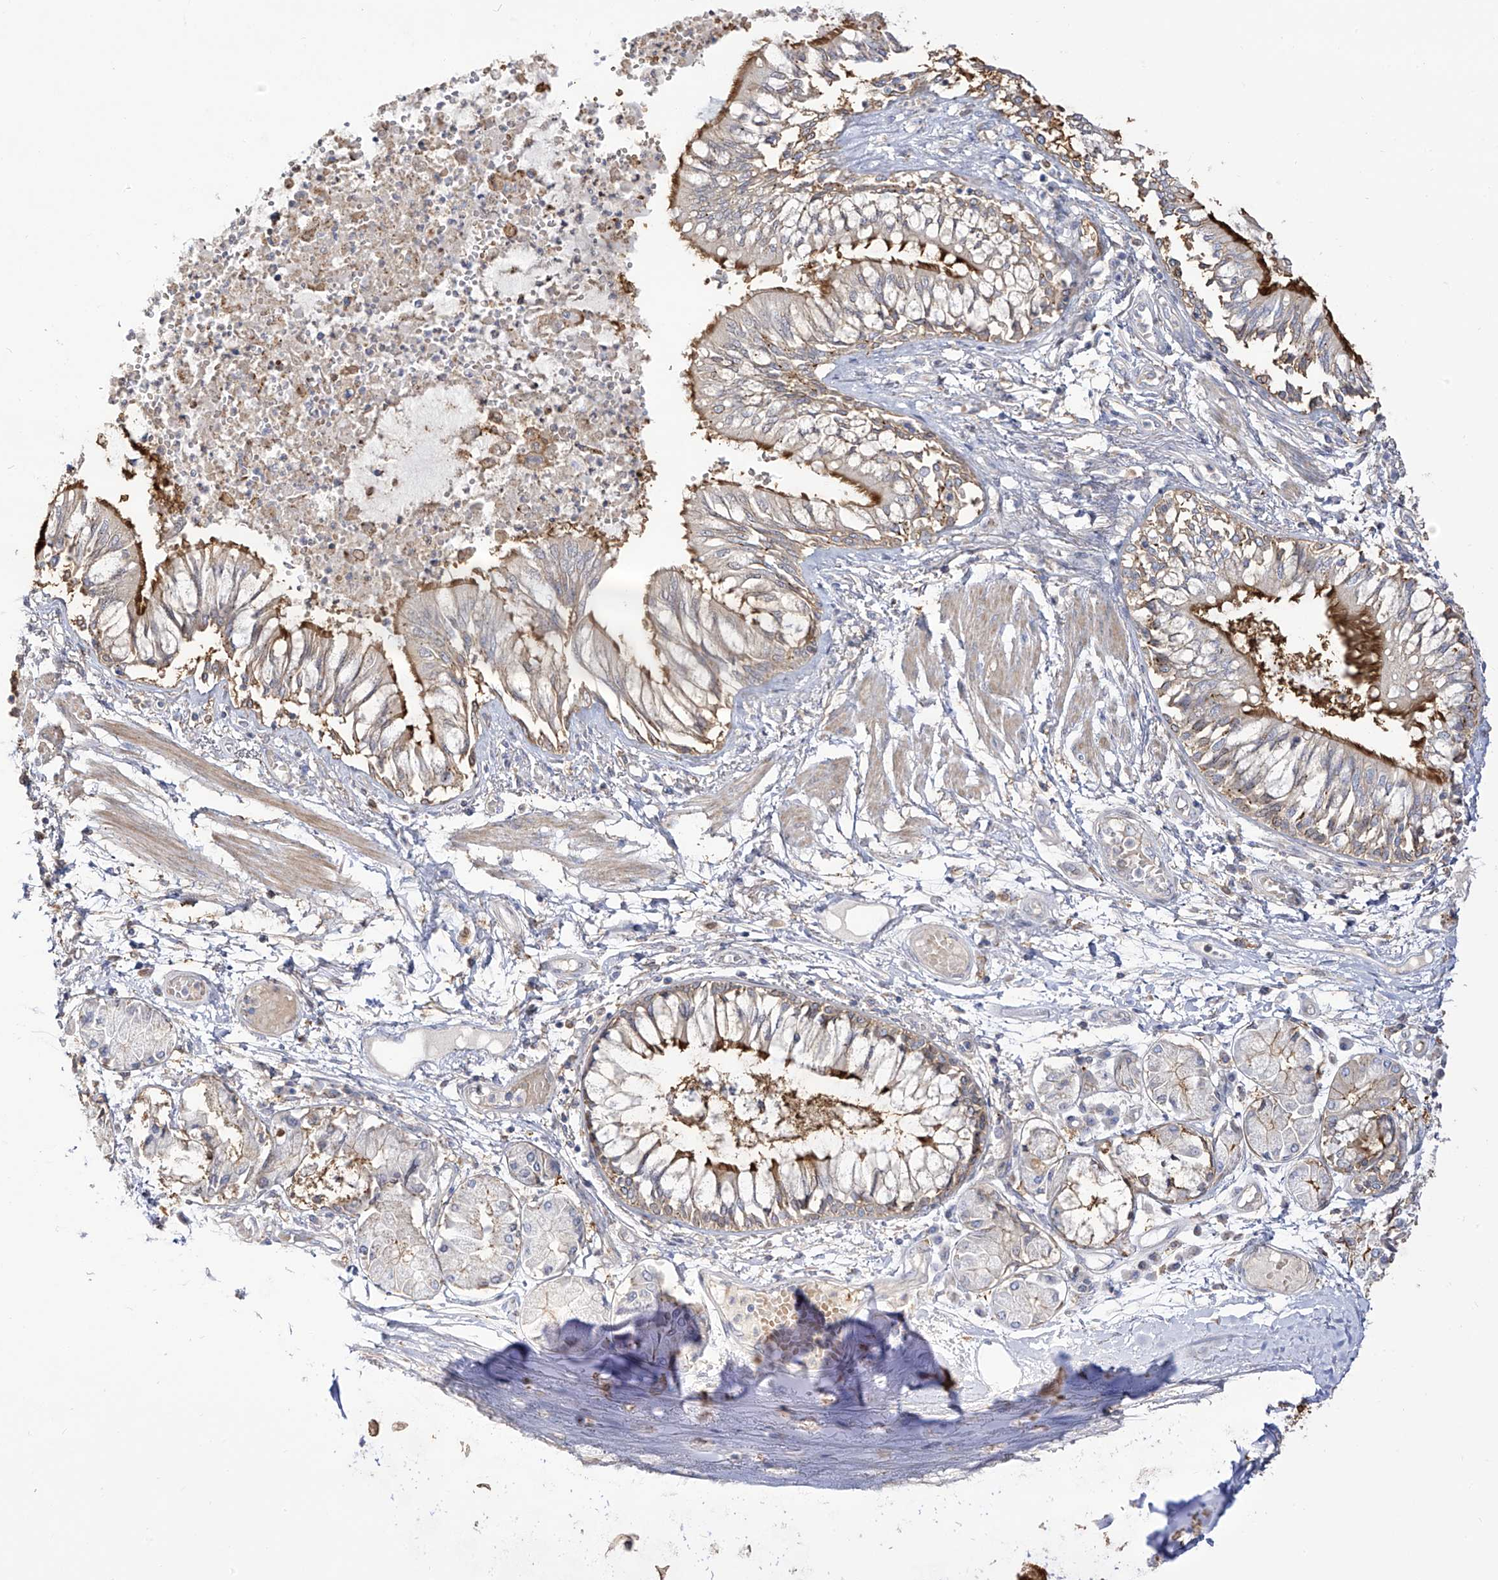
{"staining": {"intensity": "moderate", "quantity": ">75%", "location": "cytoplasmic/membranous"}, "tissue": "bronchus", "cell_type": "Respiratory epithelial cells", "image_type": "normal", "snomed": [{"axis": "morphology", "description": "Normal tissue, NOS"}, {"axis": "topography", "description": "Cartilage tissue"}, {"axis": "topography", "description": "Bronchus"}, {"axis": "topography", "description": "Lung"}], "caption": "IHC (DAB) staining of unremarkable human bronchus displays moderate cytoplasmic/membranous protein staining in about >75% of respiratory epithelial cells.", "gene": "ZGRF1", "patient": {"sex": "female", "age": 49}}